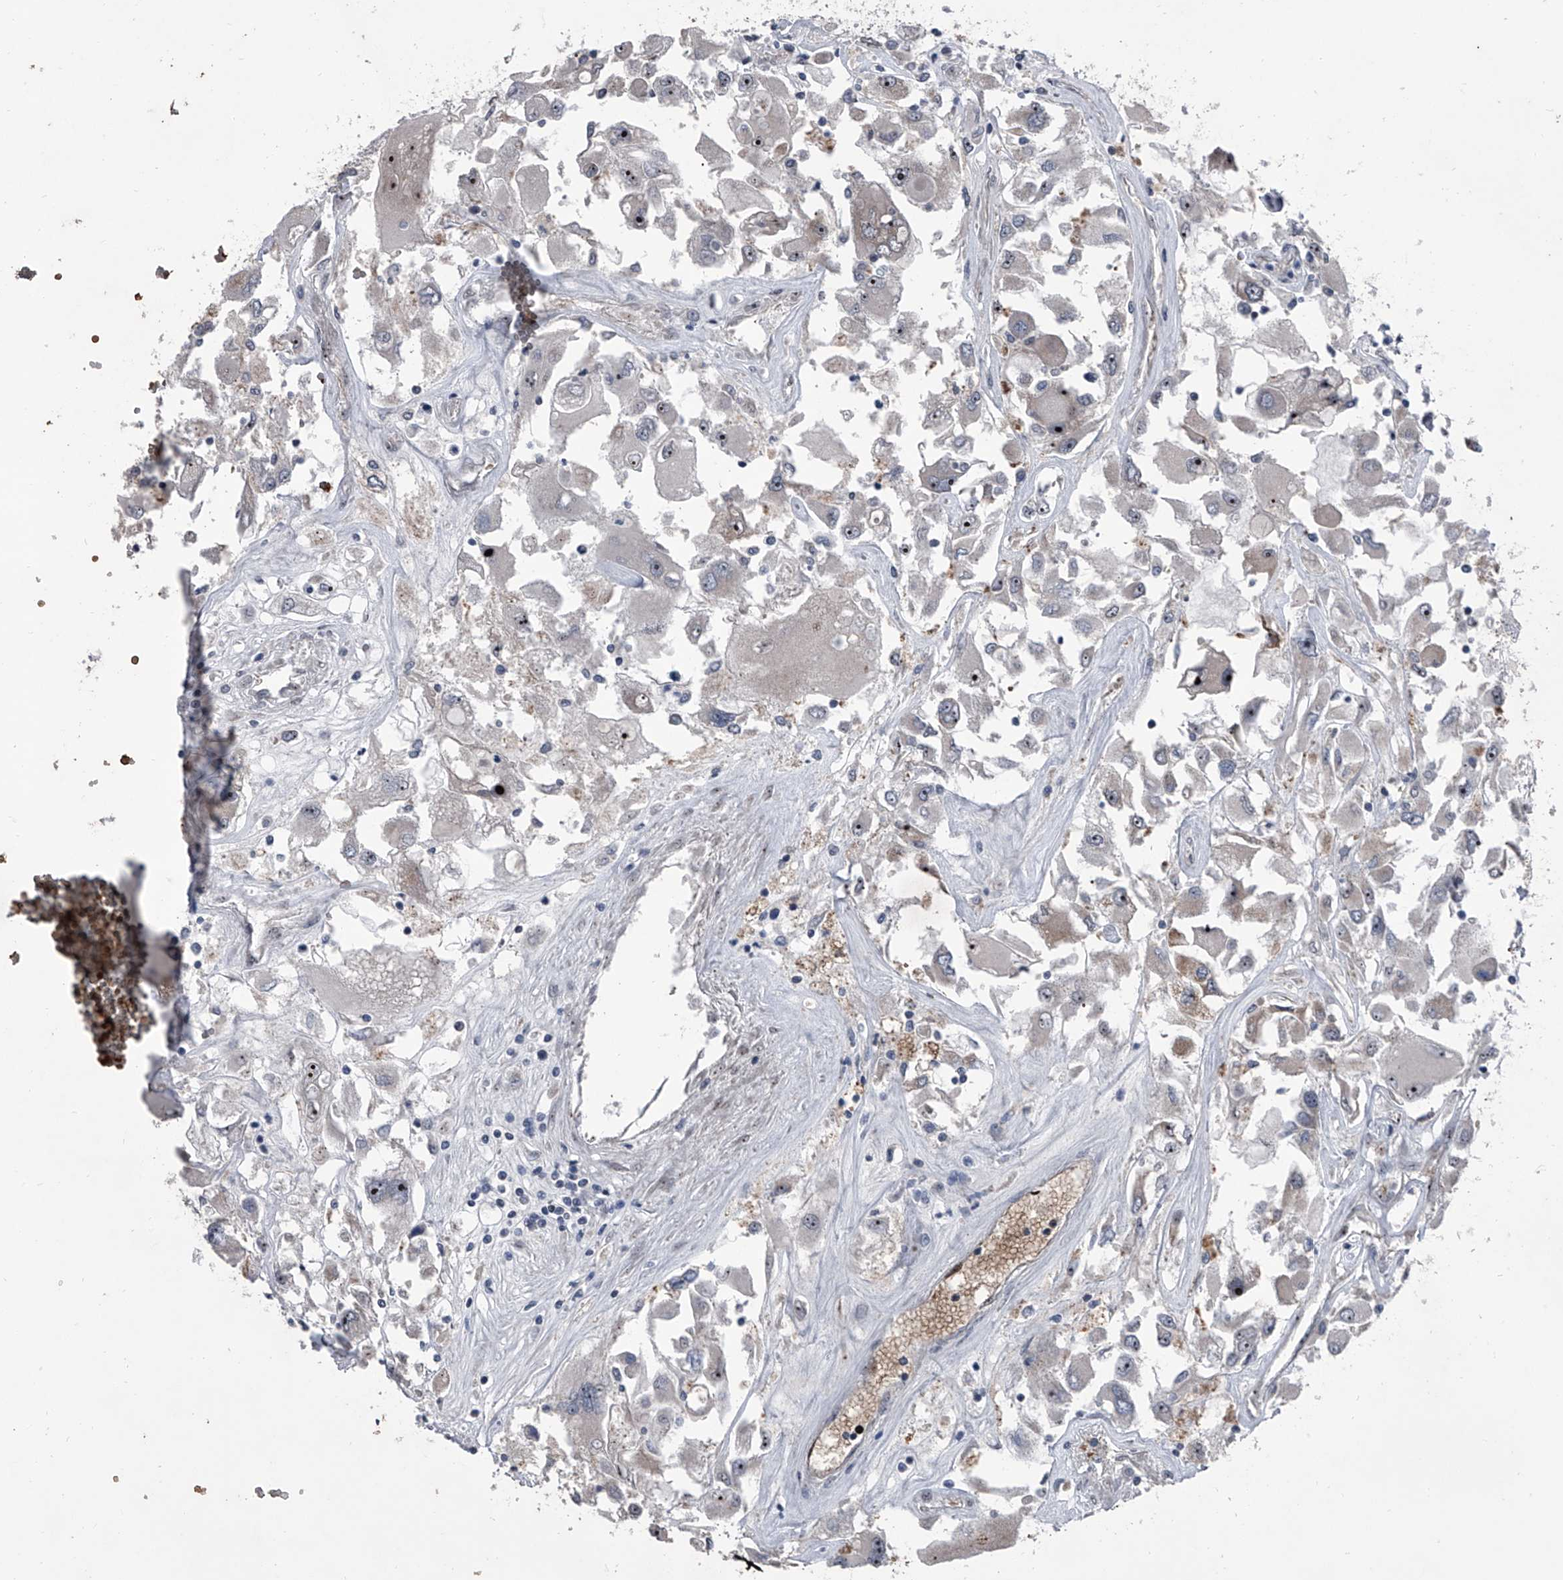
{"staining": {"intensity": "moderate", "quantity": "<25%", "location": "nuclear"}, "tissue": "renal cancer", "cell_type": "Tumor cells", "image_type": "cancer", "snomed": [{"axis": "morphology", "description": "Adenocarcinoma, NOS"}, {"axis": "topography", "description": "Kidney"}], "caption": "Tumor cells demonstrate low levels of moderate nuclear positivity in about <25% of cells in human renal cancer. (DAB IHC, brown staining for protein, blue staining for nuclei).", "gene": "CEP85L", "patient": {"sex": "female", "age": 52}}